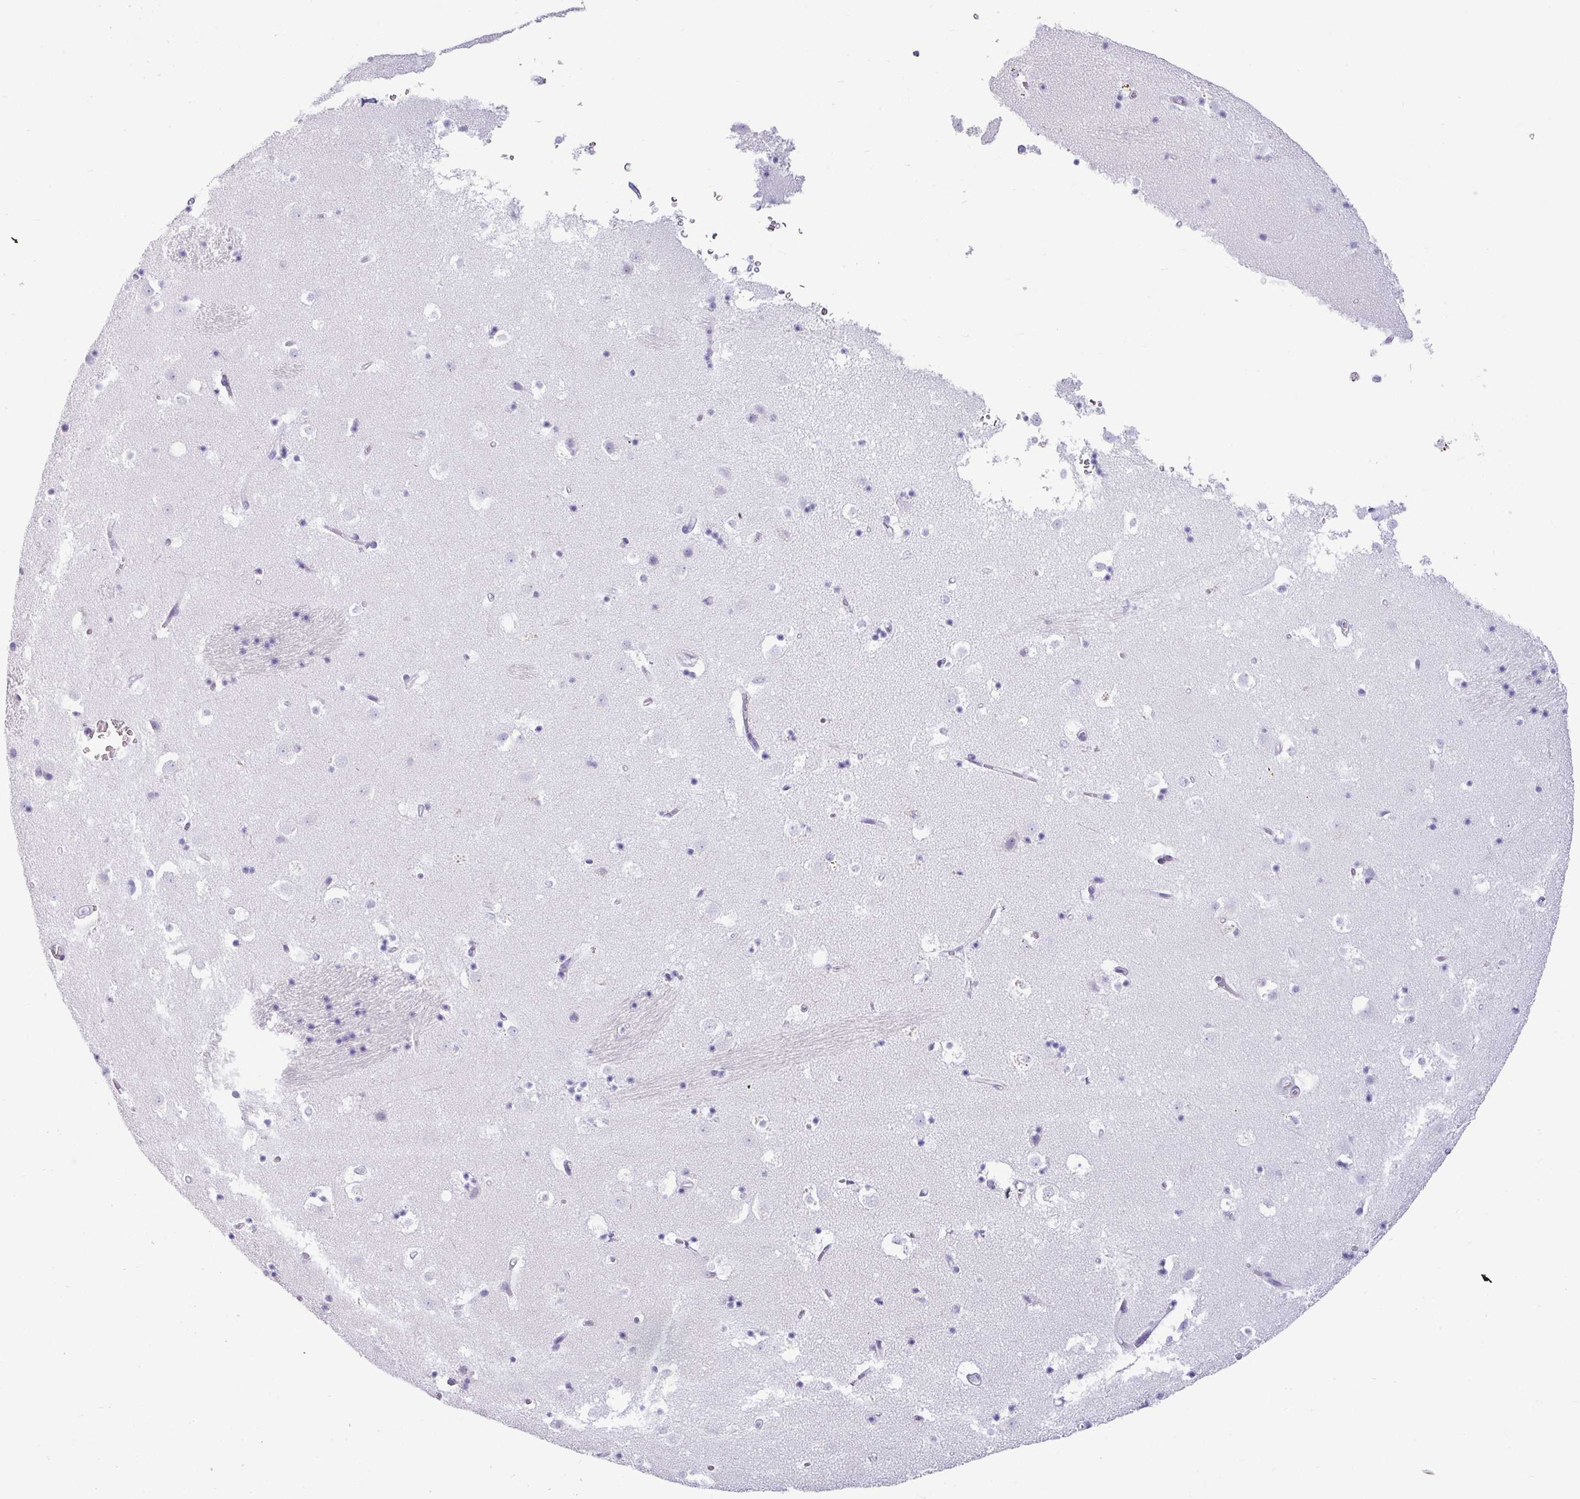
{"staining": {"intensity": "negative", "quantity": "none", "location": "none"}, "tissue": "caudate", "cell_type": "Glial cells", "image_type": "normal", "snomed": [{"axis": "morphology", "description": "Normal tissue, NOS"}, {"axis": "topography", "description": "Lateral ventricle wall"}], "caption": "Immunohistochemical staining of normal caudate displays no significant positivity in glial cells. (IHC, brightfield microscopy, high magnification).", "gene": "VCX2", "patient": {"sex": "male", "age": 58}}